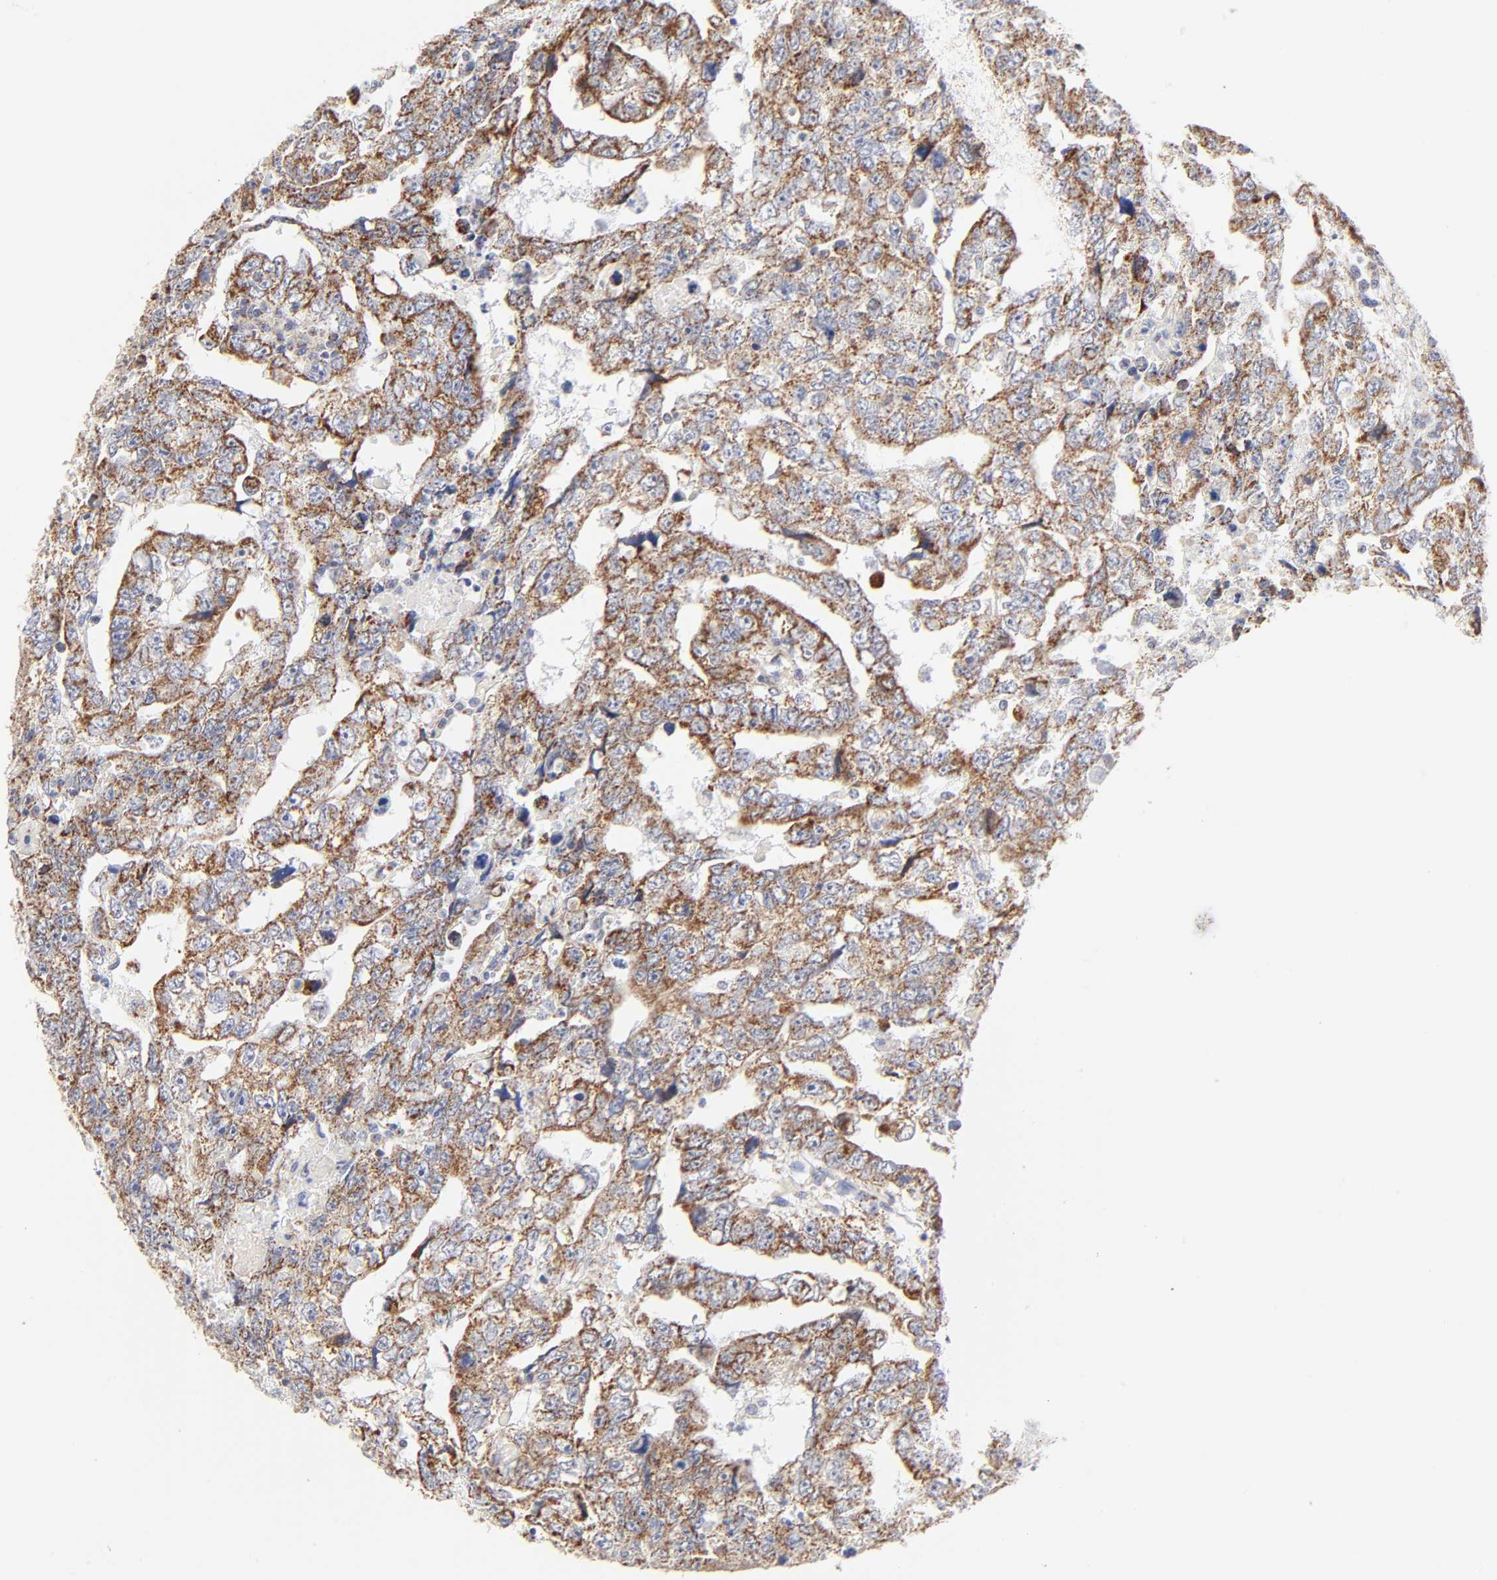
{"staining": {"intensity": "moderate", "quantity": ">75%", "location": "cytoplasmic/membranous"}, "tissue": "testis cancer", "cell_type": "Tumor cells", "image_type": "cancer", "snomed": [{"axis": "morphology", "description": "Carcinoma, Embryonal, NOS"}, {"axis": "topography", "description": "Testis"}], "caption": "Immunohistochemistry photomicrograph of testis embryonal carcinoma stained for a protein (brown), which demonstrates medium levels of moderate cytoplasmic/membranous staining in approximately >75% of tumor cells.", "gene": "MRPL58", "patient": {"sex": "male", "age": 36}}